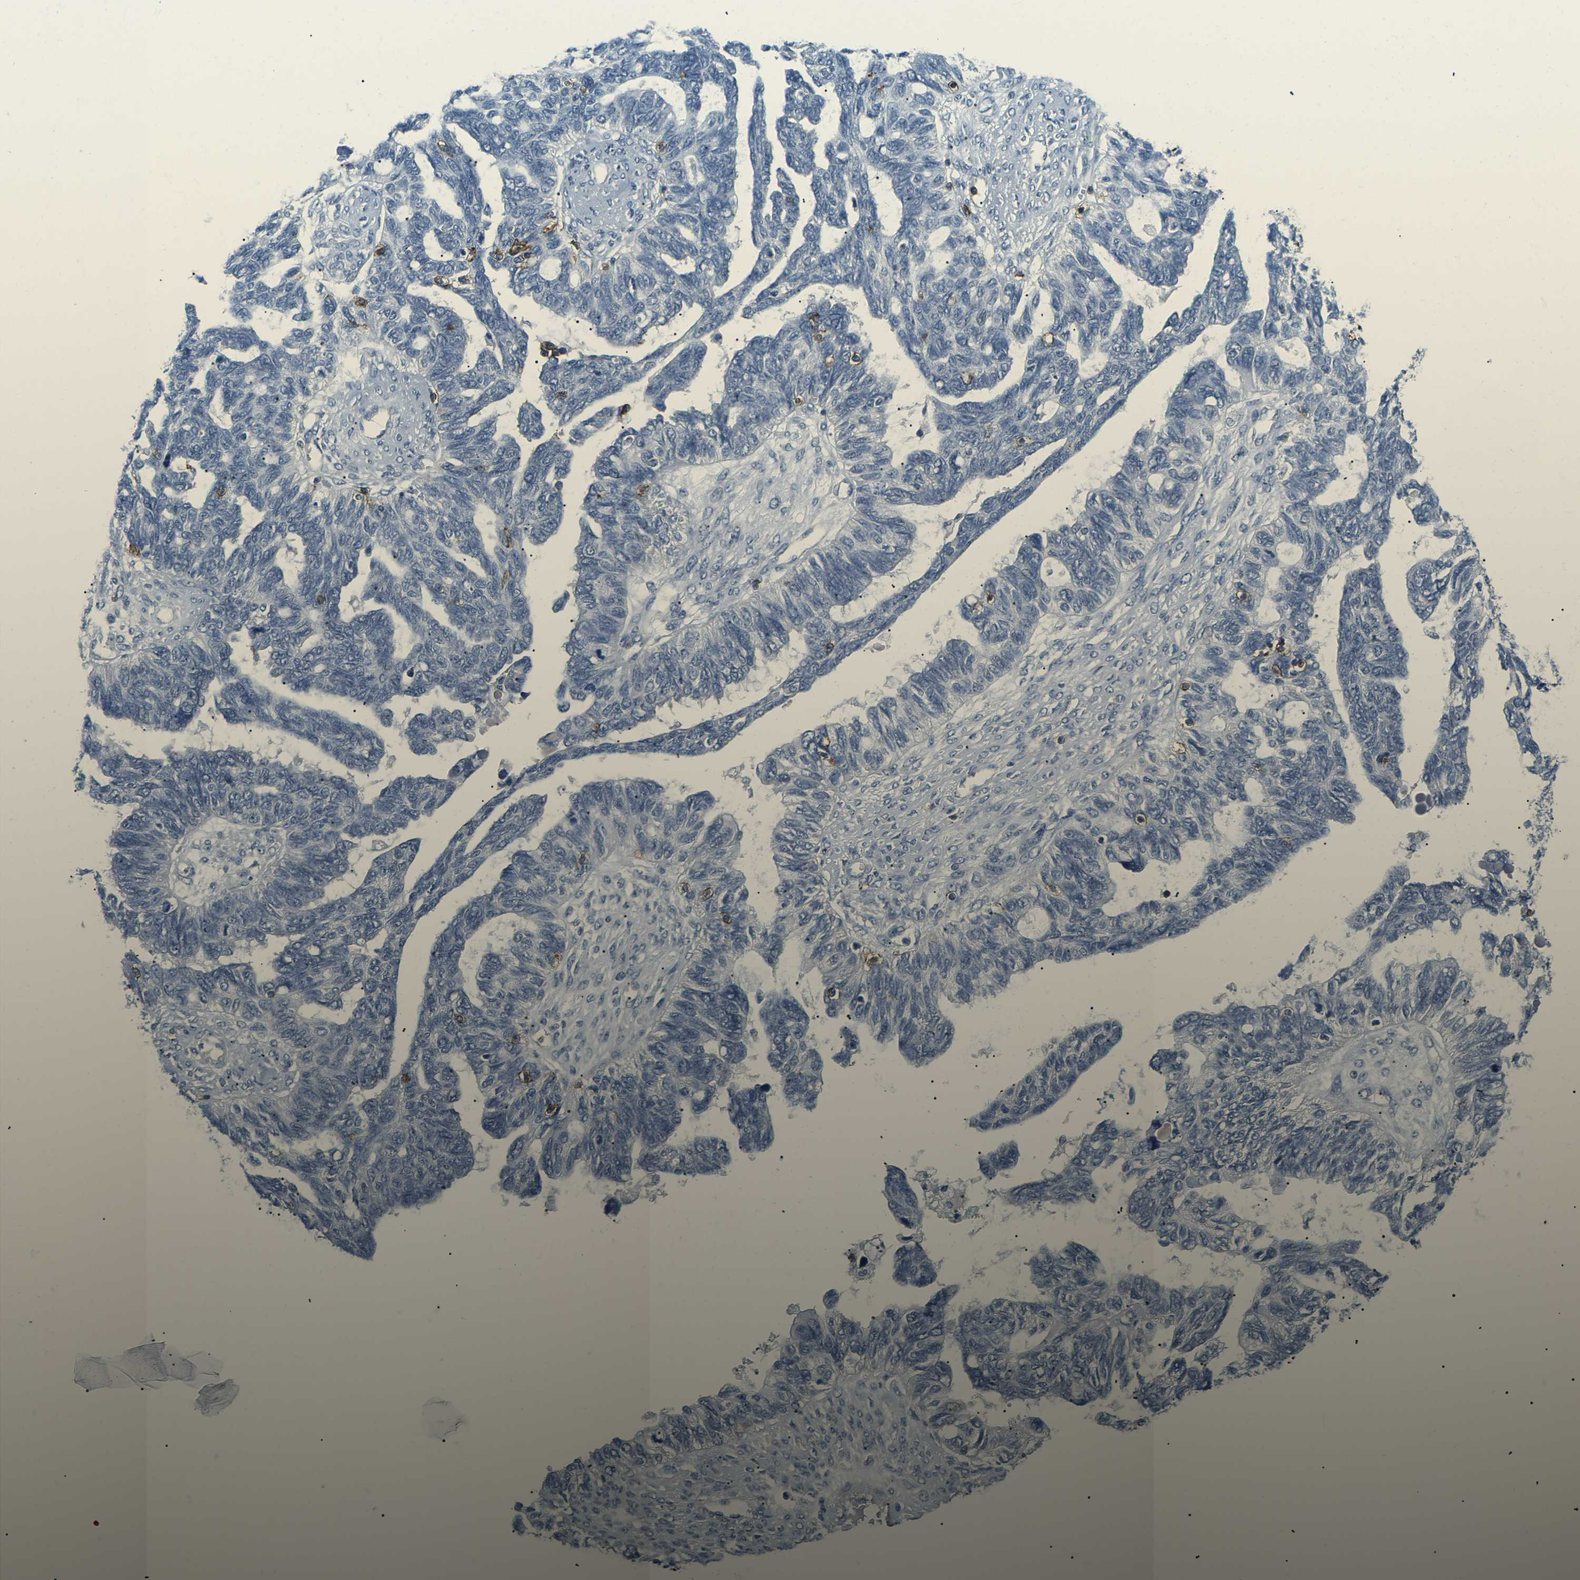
{"staining": {"intensity": "negative", "quantity": "none", "location": "none"}, "tissue": "ovarian cancer", "cell_type": "Tumor cells", "image_type": "cancer", "snomed": [{"axis": "morphology", "description": "Cystadenocarcinoma, serous, NOS"}, {"axis": "topography", "description": "Ovary"}], "caption": "An immunohistochemistry (IHC) photomicrograph of serous cystadenocarcinoma (ovarian) is shown. There is no staining in tumor cells of serous cystadenocarcinoma (ovarian).", "gene": "CD6", "patient": {"sex": "female", "age": 79}}